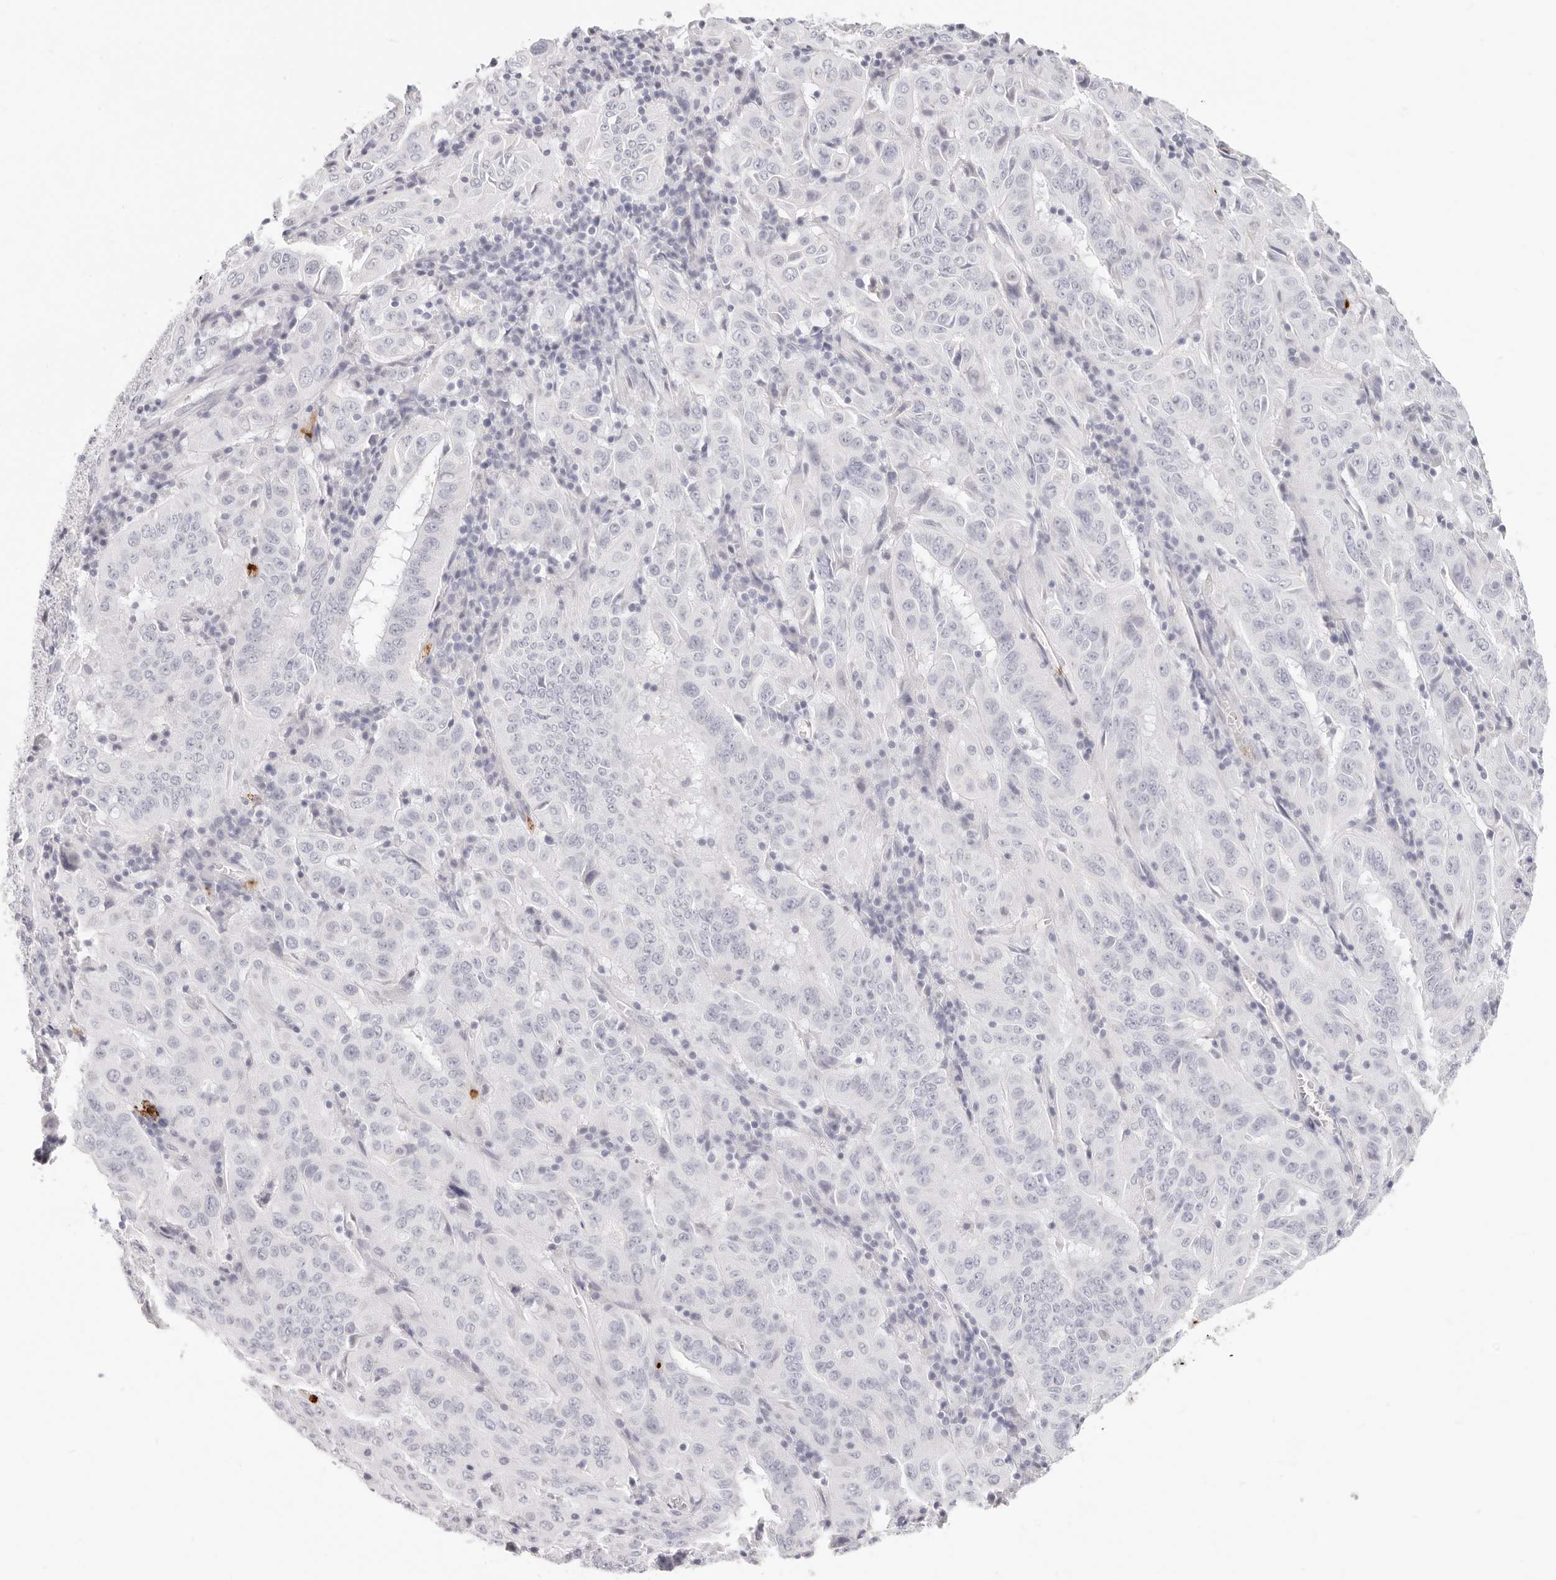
{"staining": {"intensity": "negative", "quantity": "none", "location": "none"}, "tissue": "pancreatic cancer", "cell_type": "Tumor cells", "image_type": "cancer", "snomed": [{"axis": "morphology", "description": "Adenocarcinoma, NOS"}, {"axis": "topography", "description": "Pancreas"}], "caption": "High power microscopy histopathology image of an IHC image of pancreatic cancer (adenocarcinoma), revealing no significant positivity in tumor cells.", "gene": "CAMP", "patient": {"sex": "male", "age": 63}}